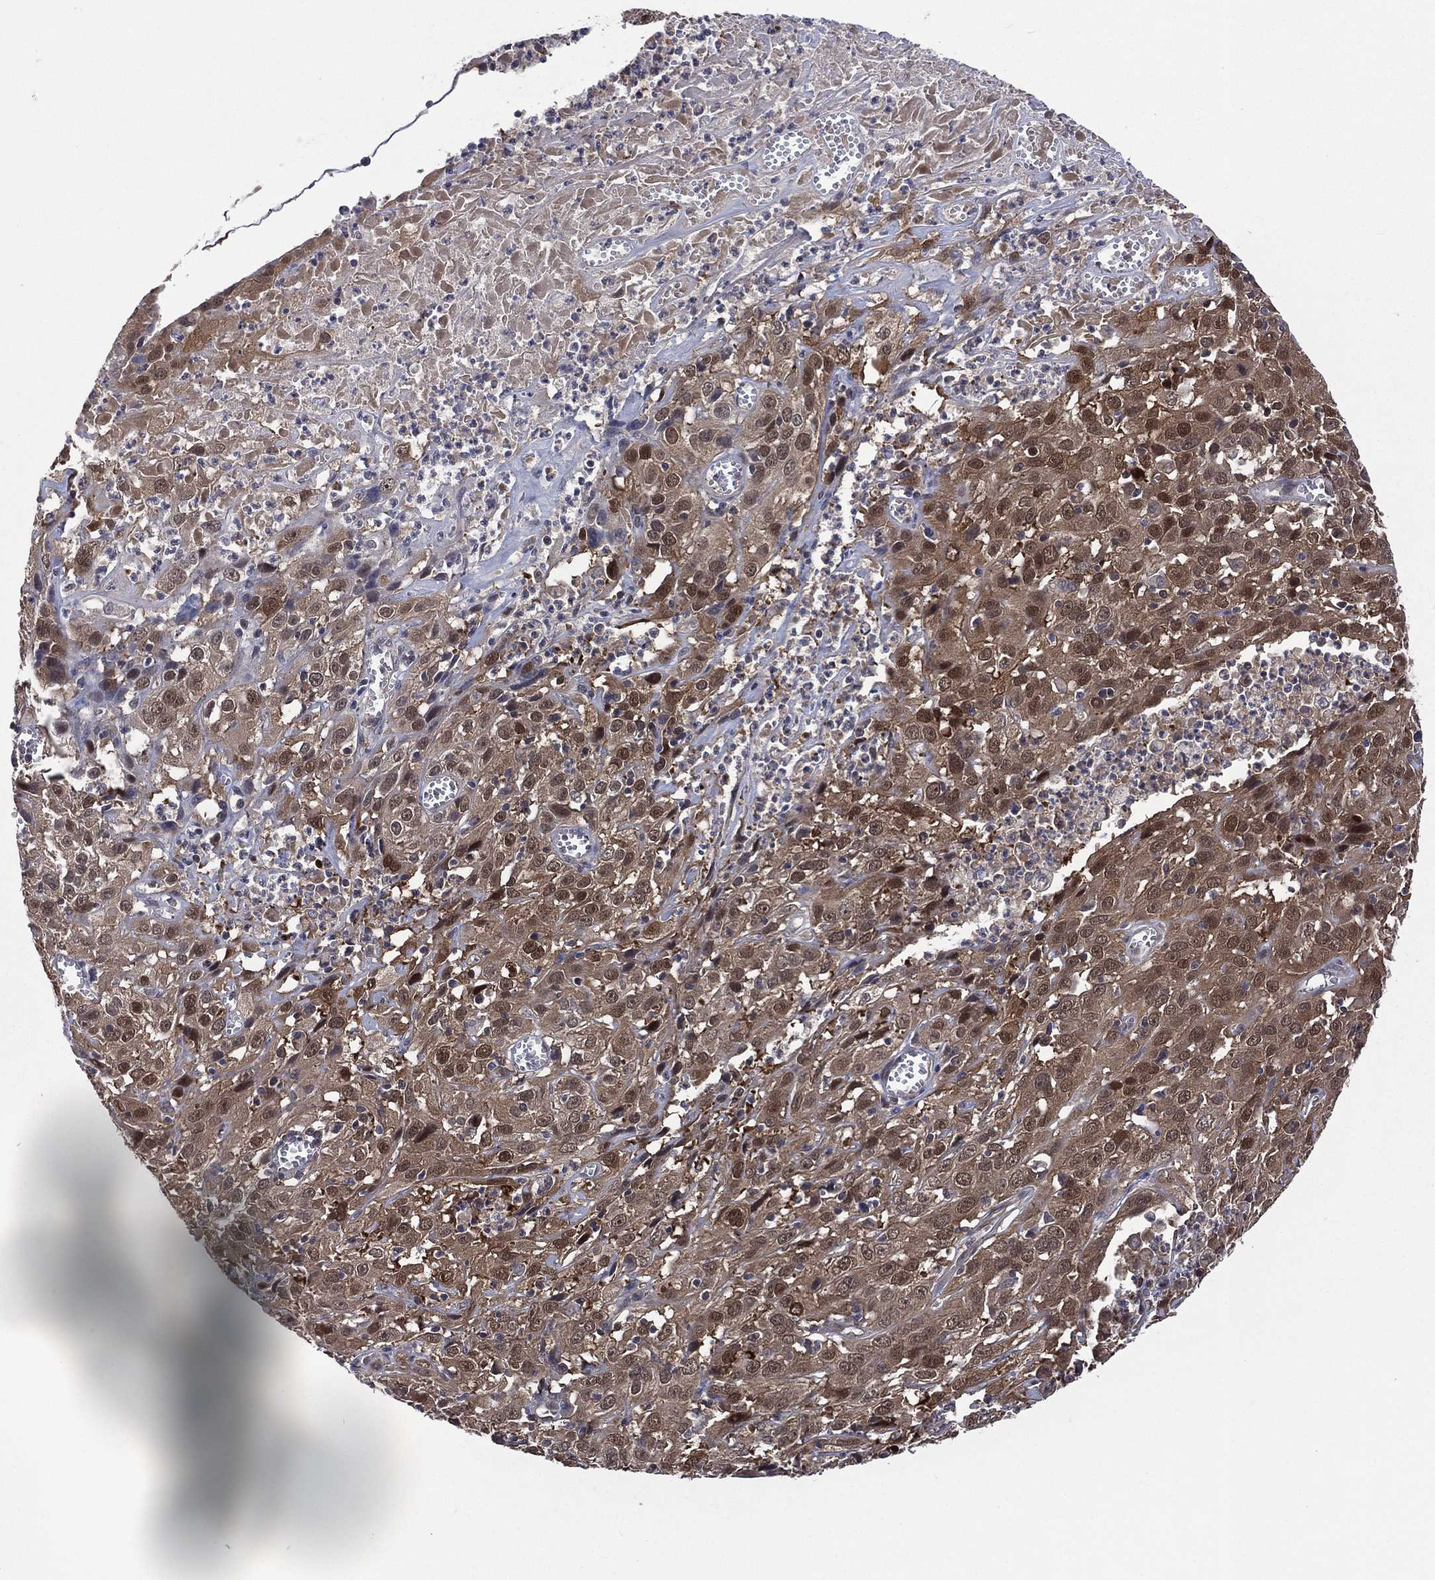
{"staining": {"intensity": "moderate", "quantity": ">75%", "location": "cytoplasmic/membranous,nuclear"}, "tissue": "cervical cancer", "cell_type": "Tumor cells", "image_type": "cancer", "snomed": [{"axis": "morphology", "description": "Squamous cell carcinoma, NOS"}, {"axis": "topography", "description": "Cervix"}], "caption": "A photomicrograph showing moderate cytoplasmic/membranous and nuclear expression in approximately >75% of tumor cells in cervical cancer (squamous cell carcinoma), as visualized by brown immunohistochemical staining.", "gene": "MTAP", "patient": {"sex": "female", "age": 32}}